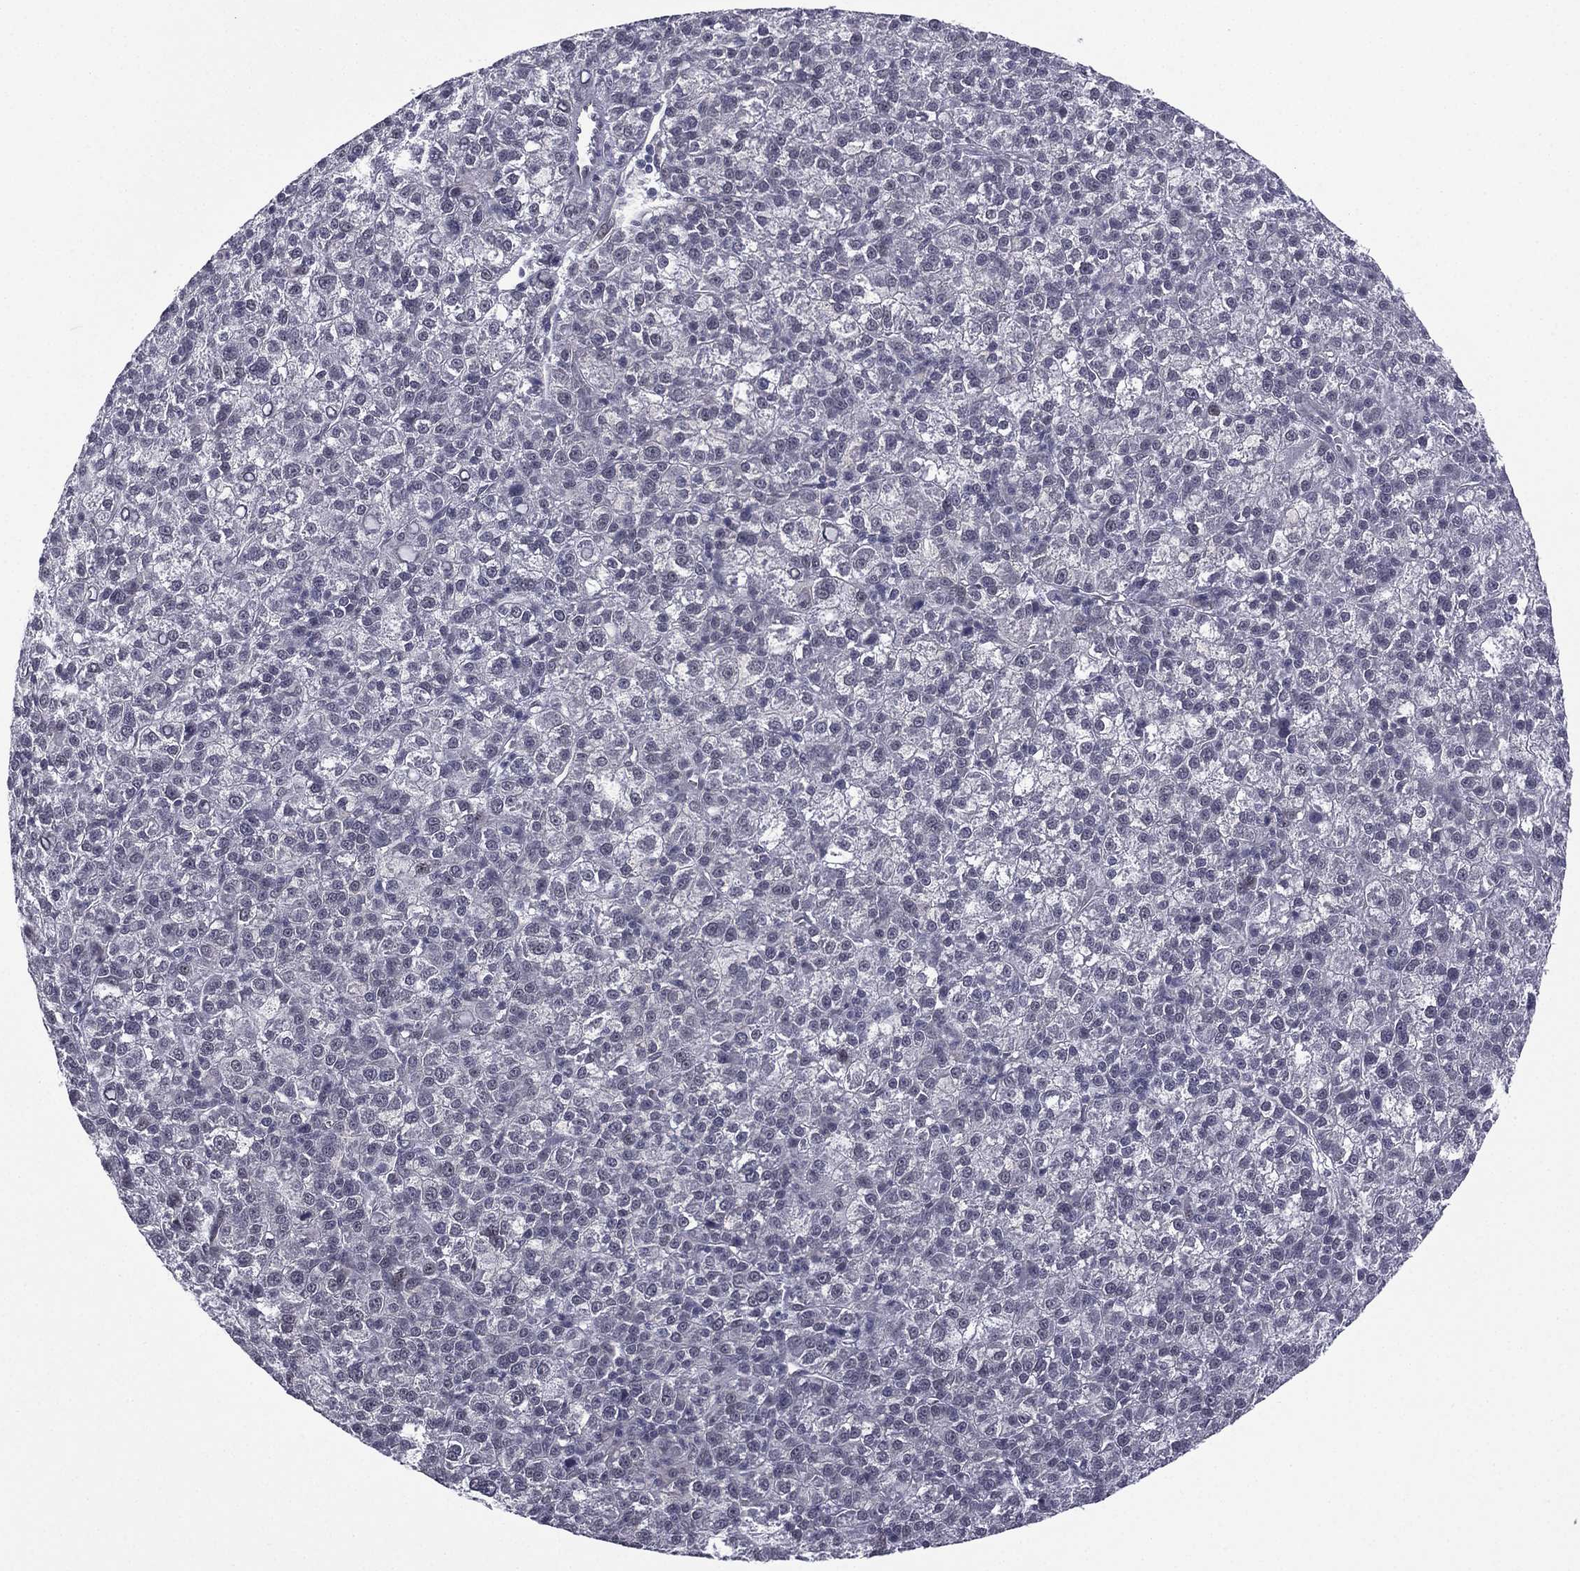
{"staining": {"intensity": "negative", "quantity": "none", "location": "none"}, "tissue": "liver cancer", "cell_type": "Tumor cells", "image_type": "cancer", "snomed": [{"axis": "morphology", "description": "Carcinoma, Hepatocellular, NOS"}, {"axis": "topography", "description": "Liver"}], "caption": "Immunohistochemistry (IHC) of liver cancer (hepatocellular carcinoma) shows no positivity in tumor cells.", "gene": "ACTRT2", "patient": {"sex": "female", "age": 60}}